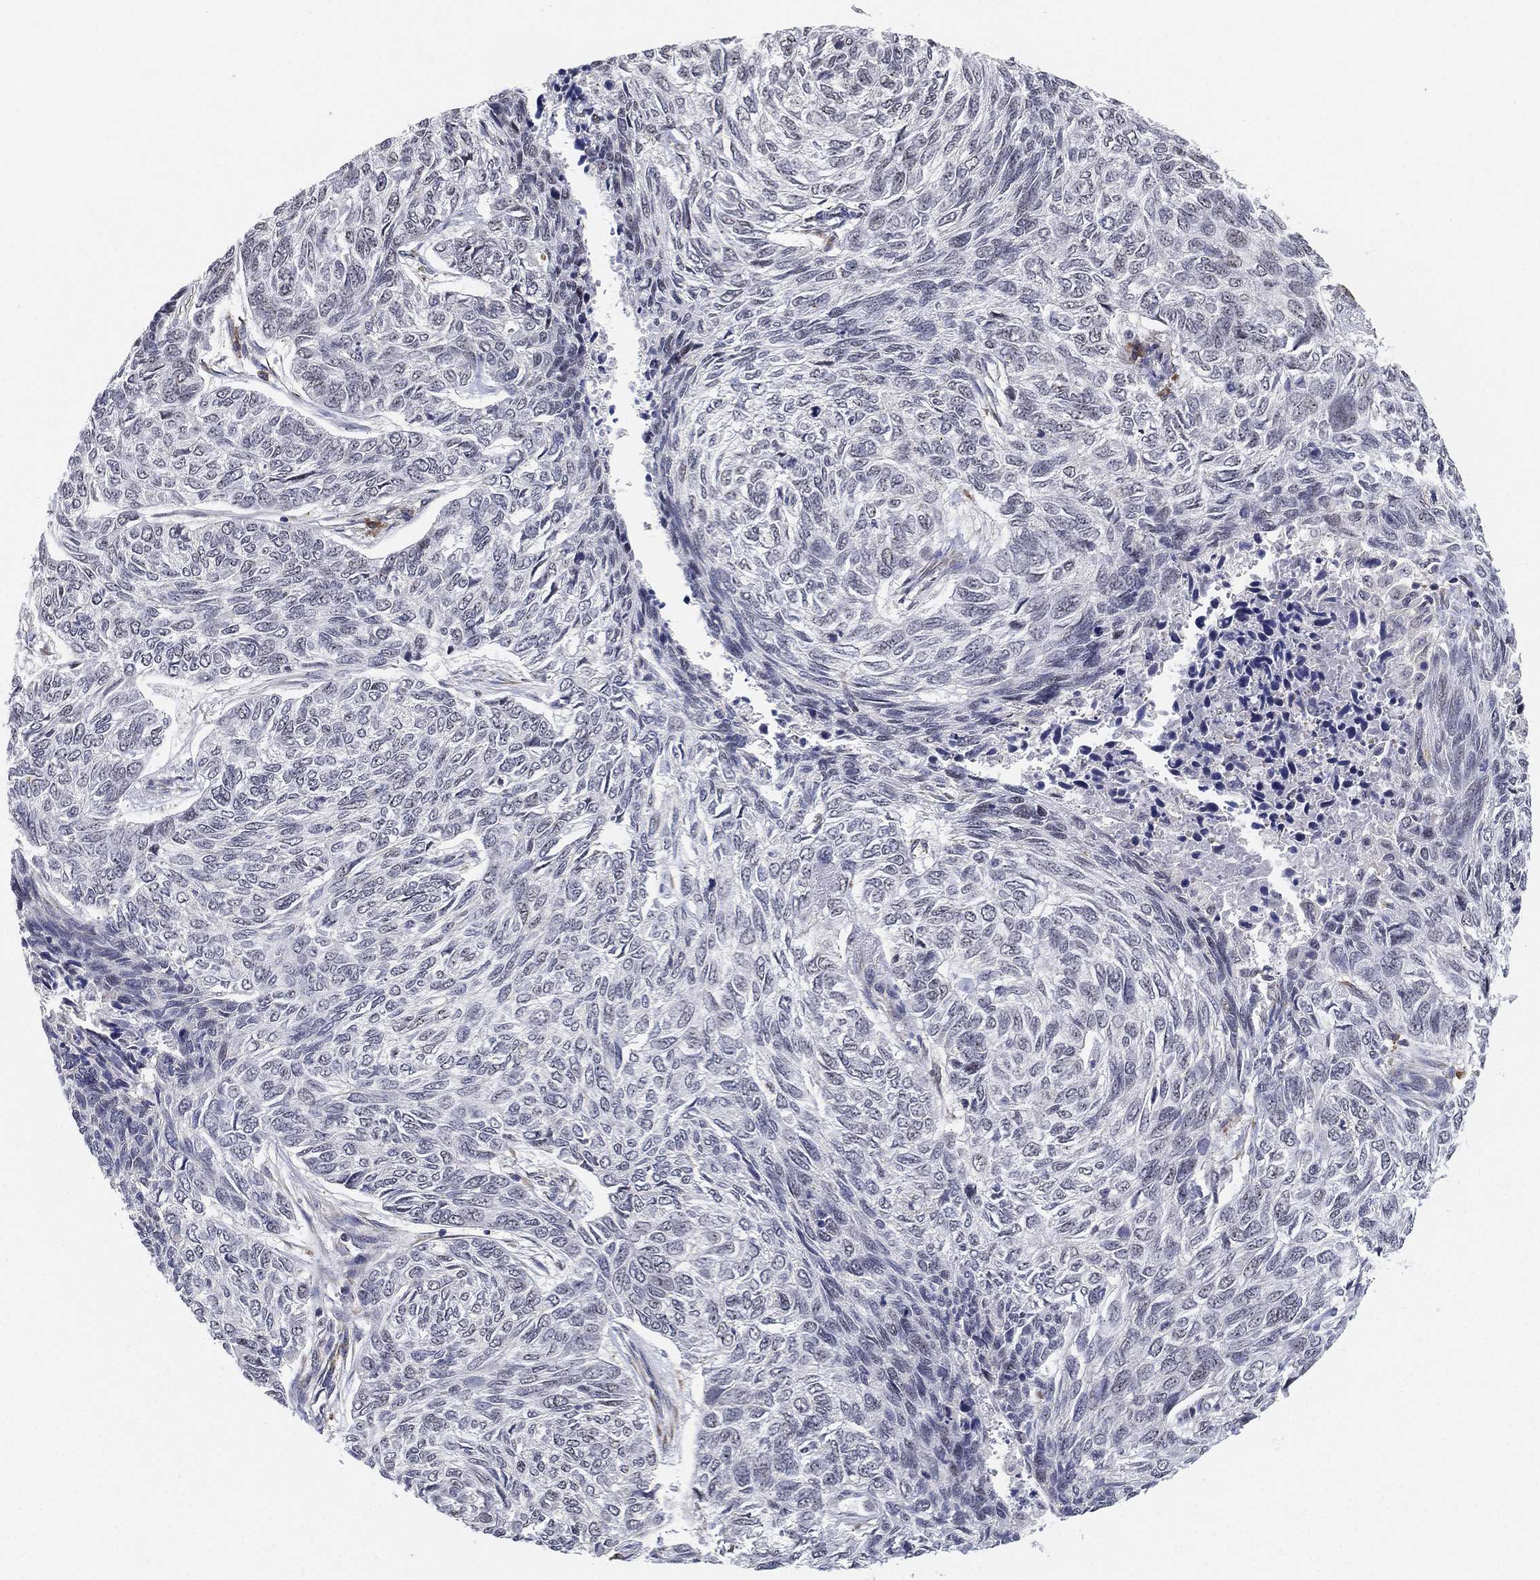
{"staining": {"intensity": "negative", "quantity": "none", "location": "none"}, "tissue": "skin cancer", "cell_type": "Tumor cells", "image_type": "cancer", "snomed": [{"axis": "morphology", "description": "Basal cell carcinoma"}, {"axis": "topography", "description": "Skin"}], "caption": "Tumor cells show no significant protein staining in basal cell carcinoma (skin). Nuclei are stained in blue.", "gene": "PPP1R16B", "patient": {"sex": "female", "age": 65}}